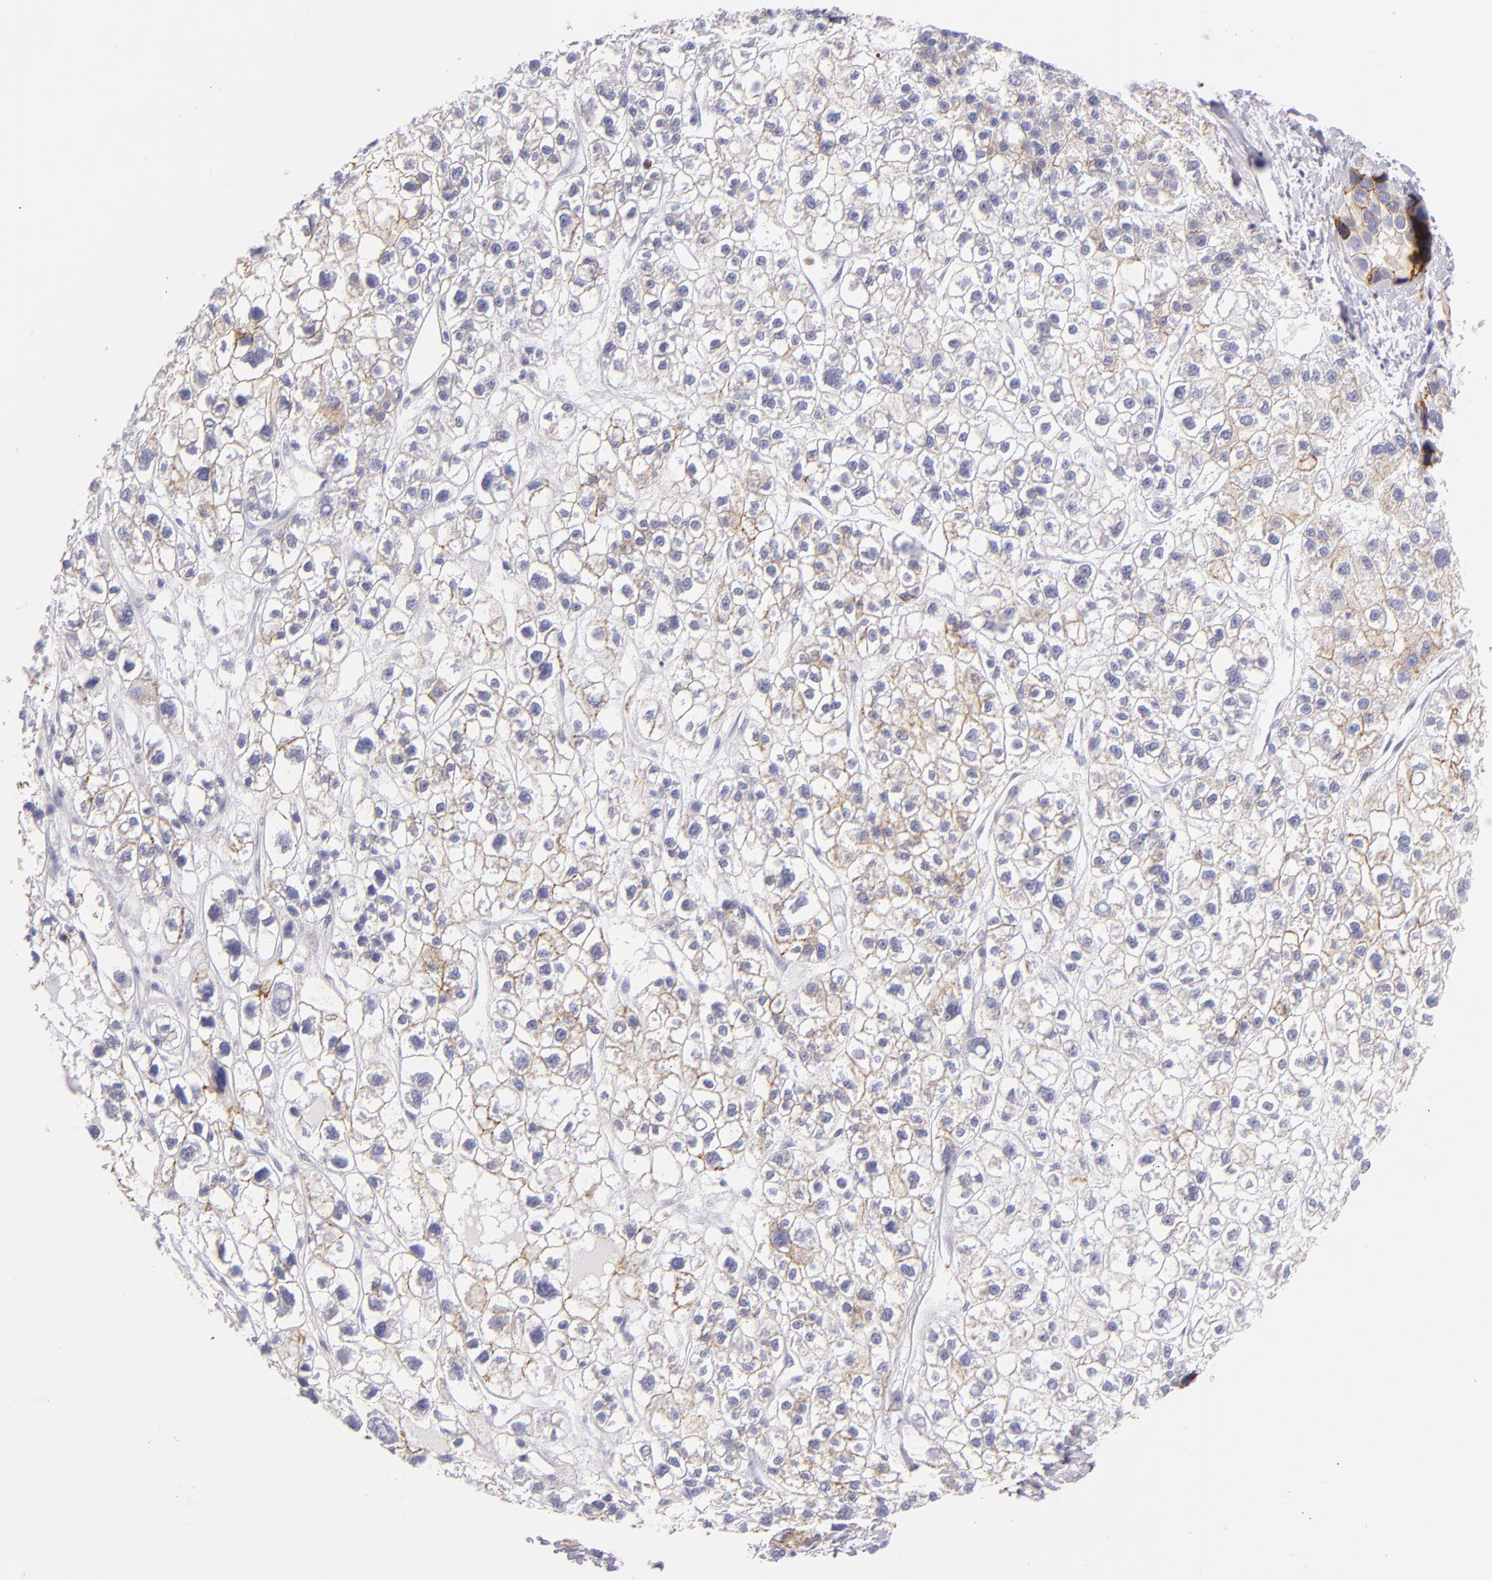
{"staining": {"intensity": "moderate", "quantity": "25%-75%", "location": "cytoplasmic/membranous"}, "tissue": "liver cancer", "cell_type": "Tumor cells", "image_type": "cancer", "snomed": [{"axis": "morphology", "description": "Carcinoma, Hepatocellular, NOS"}, {"axis": "topography", "description": "Liver"}], "caption": "Liver cancer (hepatocellular carcinoma) stained for a protein displays moderate cytoplasmic/membranous positivity in tumor cells.", "gene": "CDH3", "patient": {"sex": "female", "age": 85}}